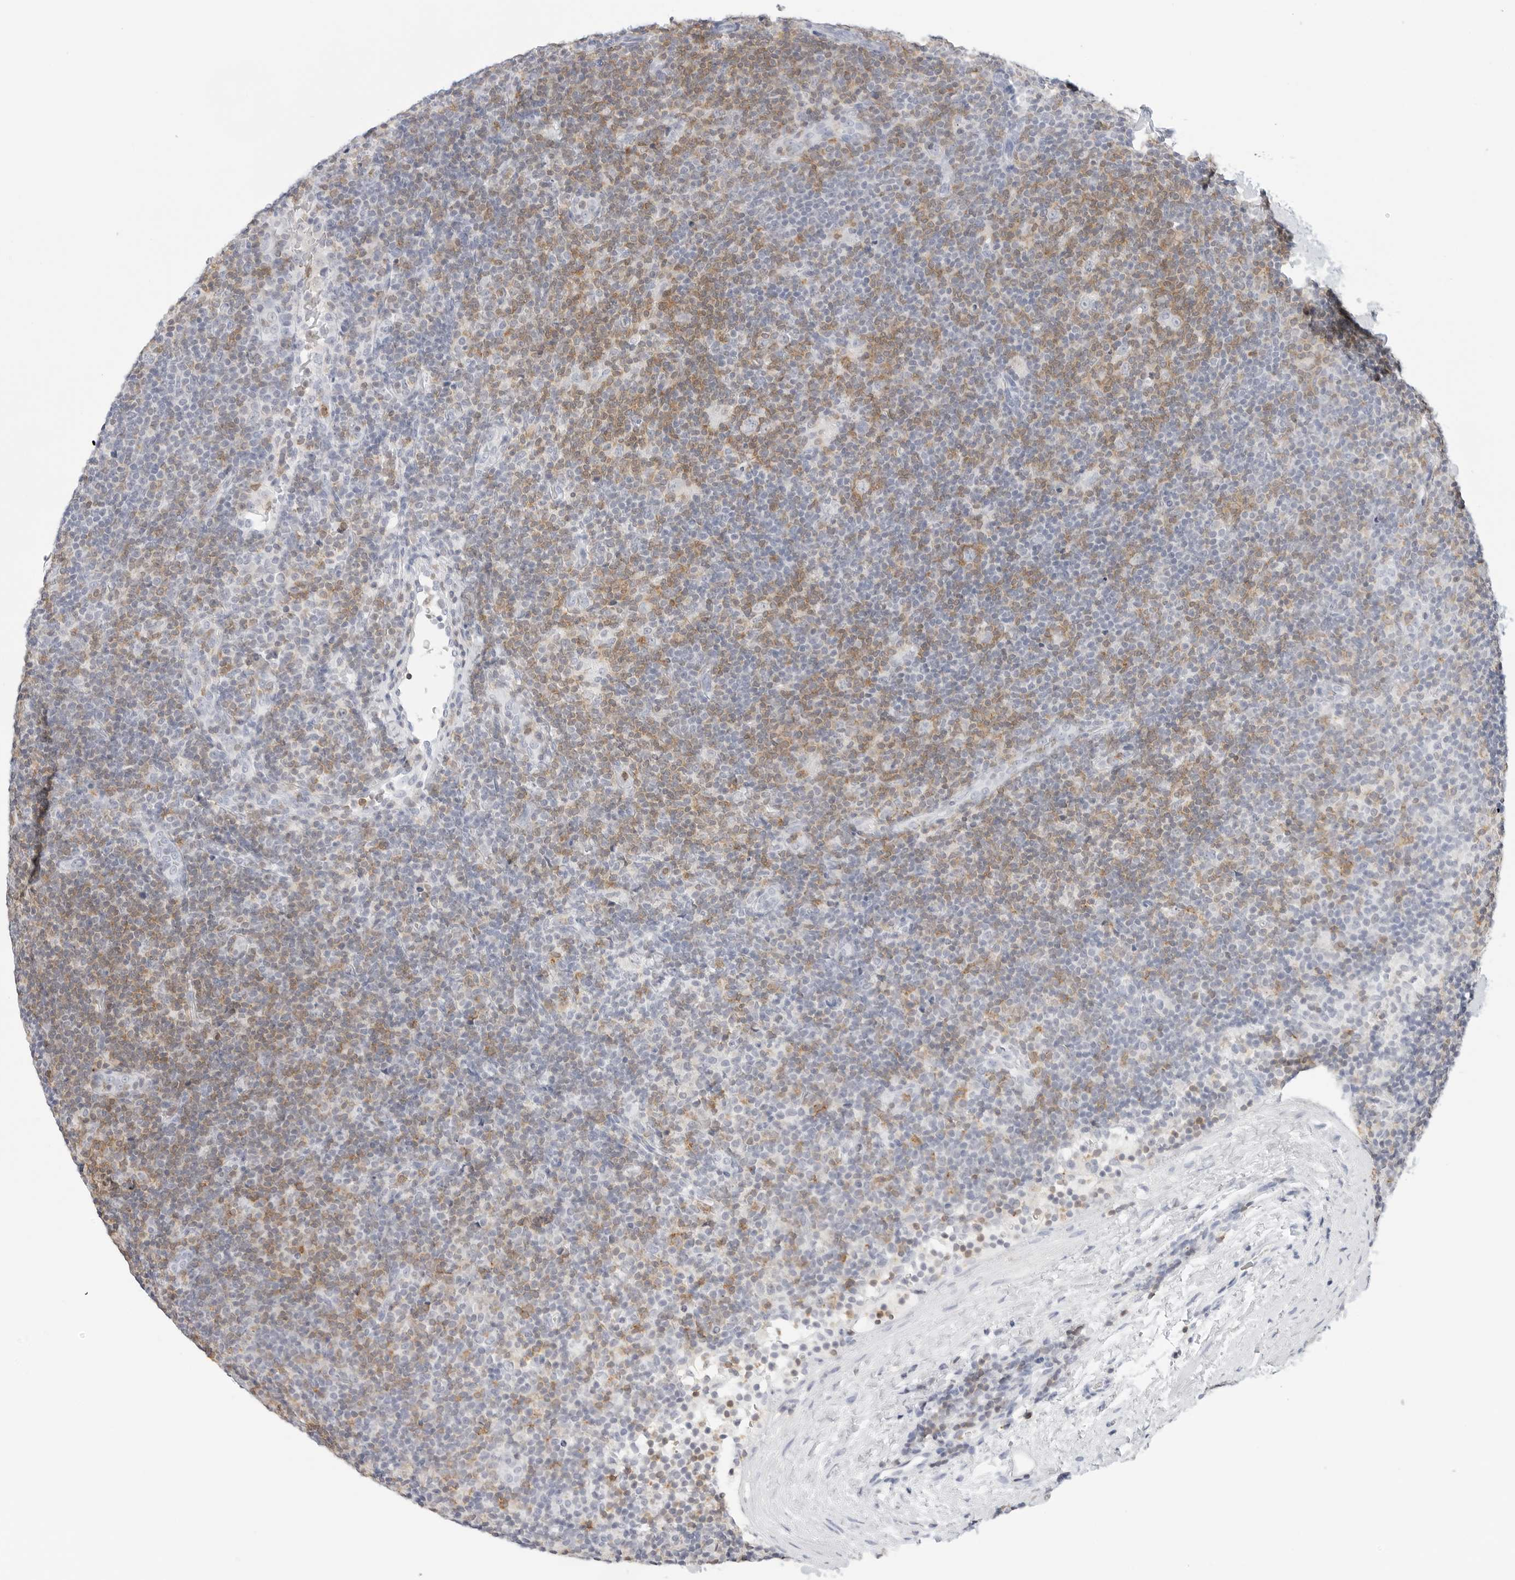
{"staining": {"intensity": "negative", "quantity": "none", "location": "none"}, "tissue": "lymphoma", "cell_type": "Tumor cells", "image_type": "cancer", "snomed": [{"axis": "morphology", "description": "Hodgkin's disease, NOS"}, {"axis": "topography", "description": "Lymph node"}], "caption": "A photomicrograph of Hodgkin's disease stained for a protein displays no brown staining in tumor cells. (DAB (3,3'-diaminobenzidine) immunohistochemistry (IHC) visualized using brightfield microscopy, high magnification).", "gene": "SLC9A3R1", "patient": {"sex": "female", "age": 57}}